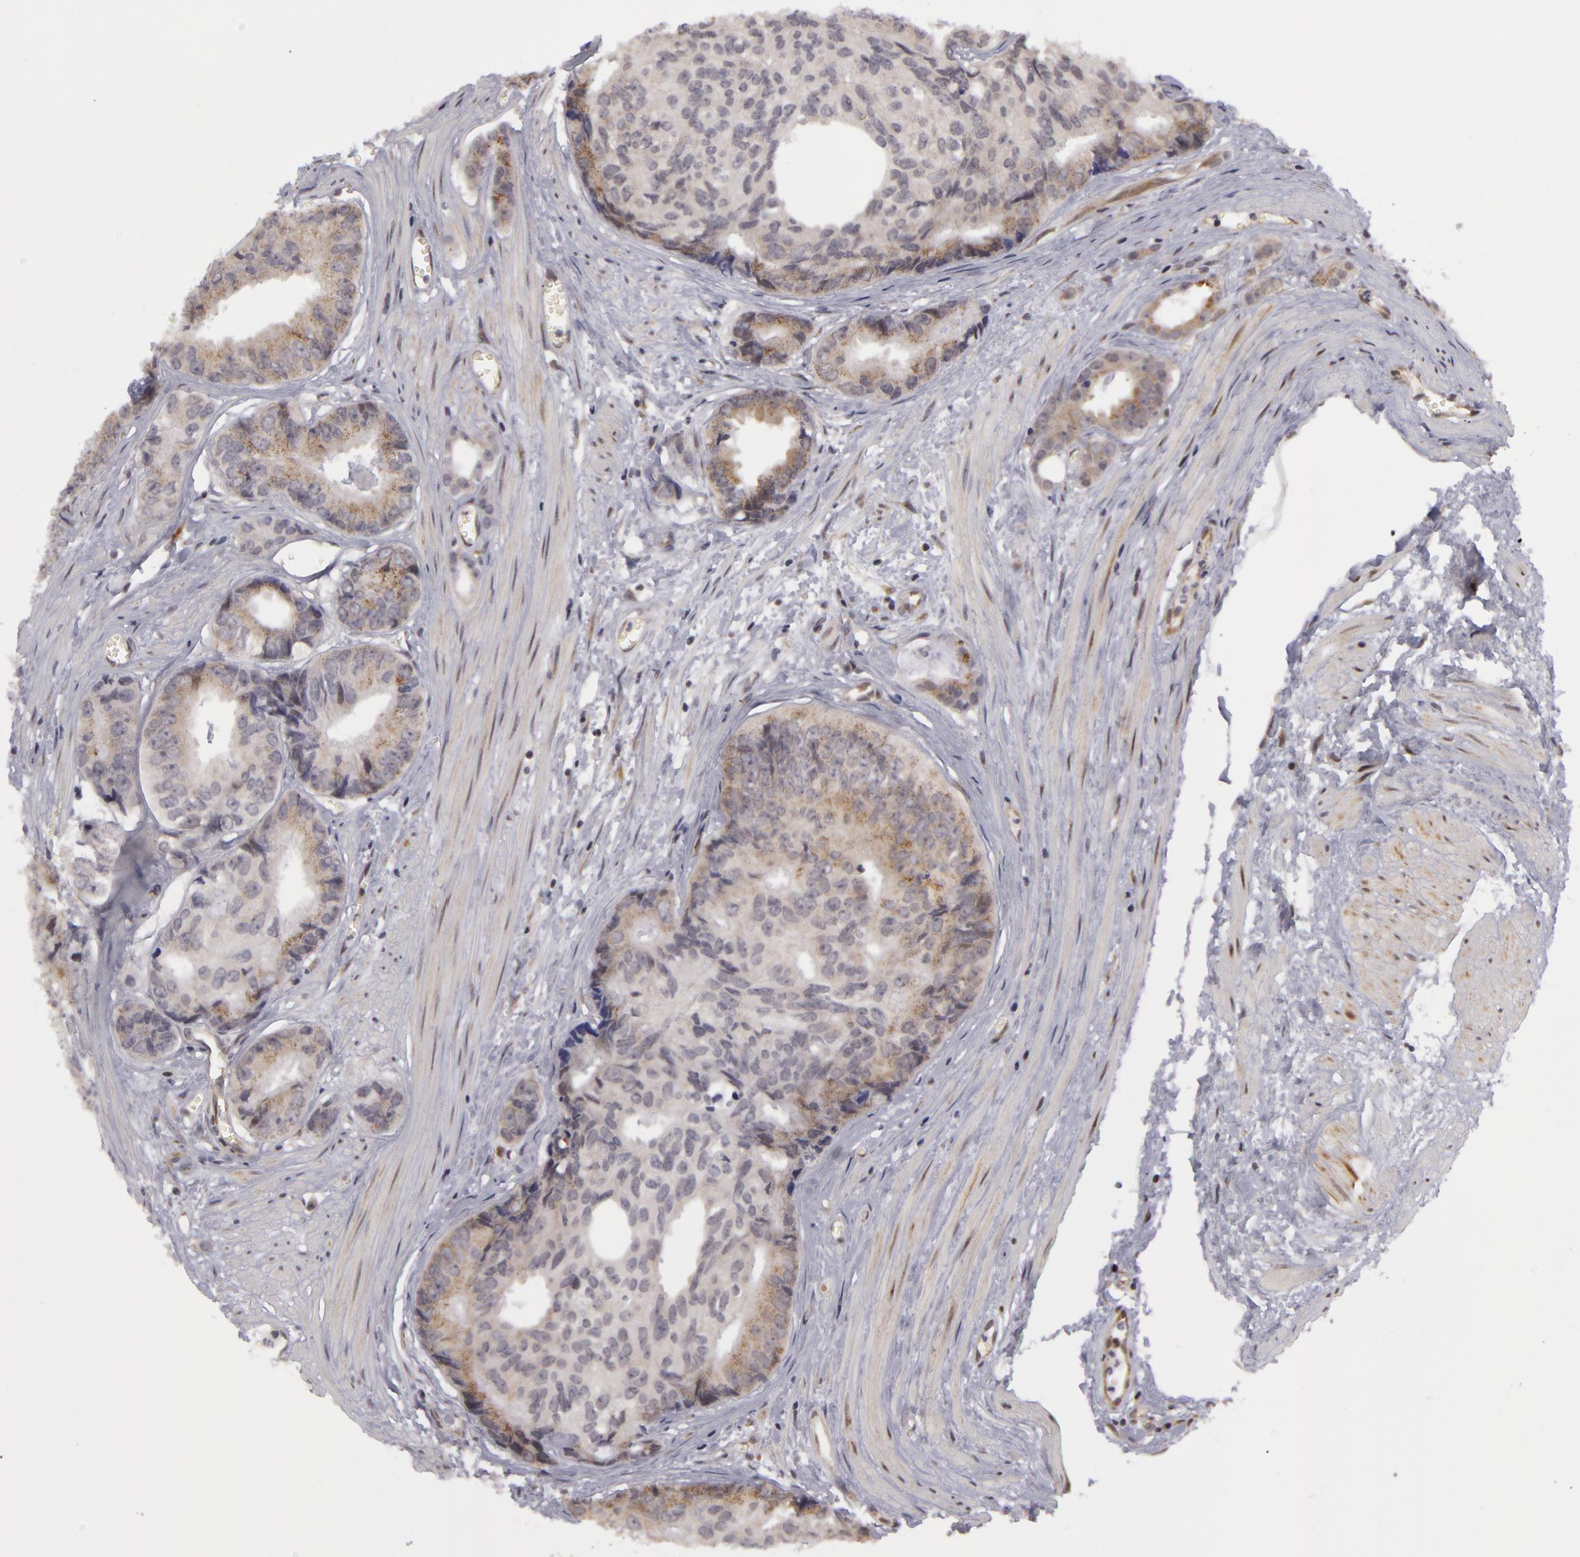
{"staining": {"intensity": "weak", "quantity": "<25%", "location": "cytoplasmic/membranous"}, "tissue": "prostate cancer", "cell_type": "Tumor cells", "image_type": "cancer", "snomed": [{"axis": "morphology", "description": "Adenocarcinoma, High grade"}, {"axis": "topography", "description": "Prostate"}], "caption": "Protein analysis of adenocarcinoma (high-grade) (prostate) reveals no significant staining in tumor cells. (IHC, brightfield microscopy, high magnification).", "gene": "ZNF133", "patient": {"sex": "male", "age": 56}}